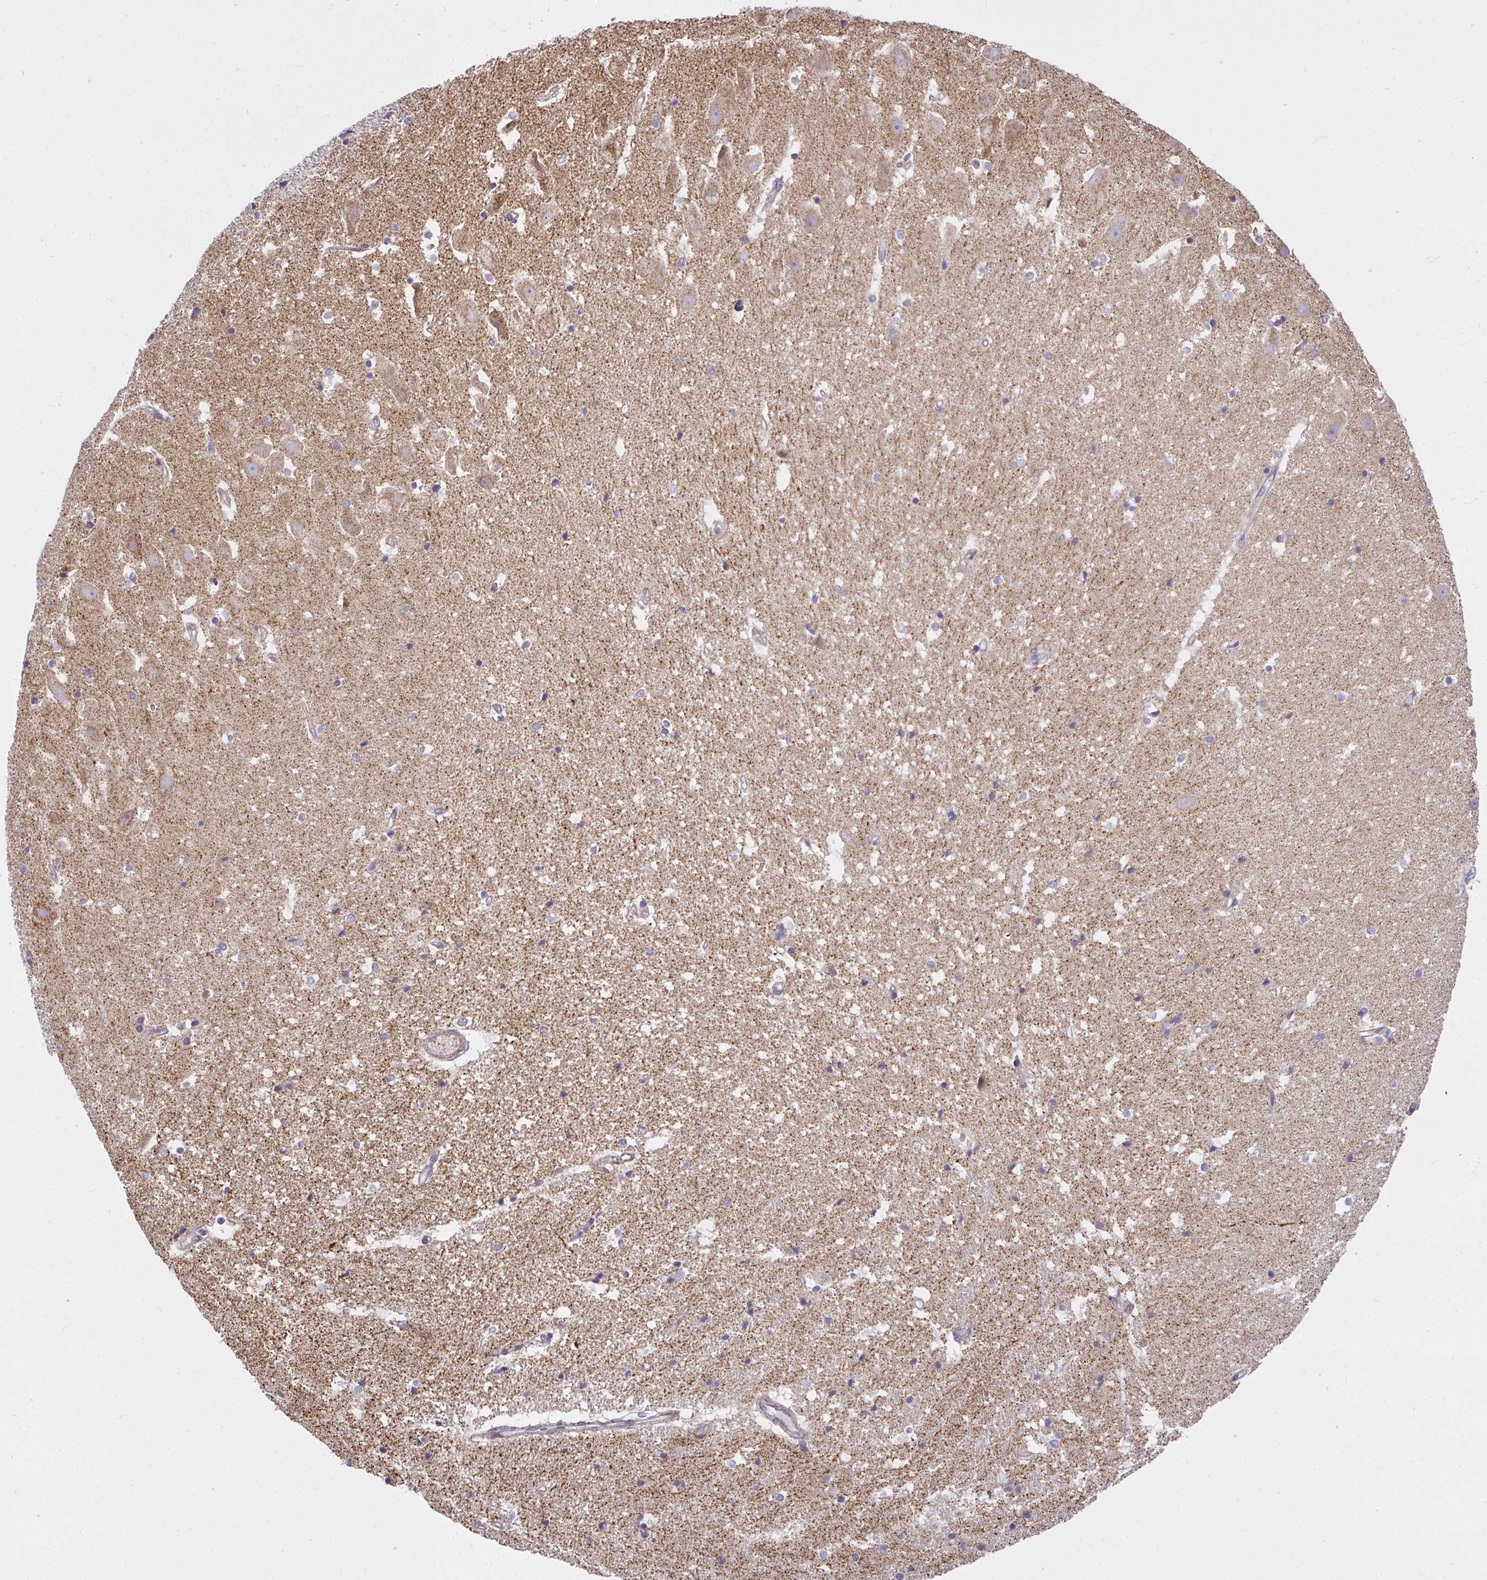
{"staining": {"intensity": "weak", "quantity": "<25%", "location": "cytoplasmic/membranous"}, "tissue": "hippocampus", "cell_type": "Glial cells", "image_type": "normal", "snomed": [{"axis": "morphology", "description": "Normal tissue, NOS"}, {"axis": "topography", "description": "Hippocampus"}], "caption": "The immunohistochemistry (IHC) image has no significant staining in glial cells of hippocampus.", "gene": "SRRM4", "patient": {"sex": "male", "age": 63}}